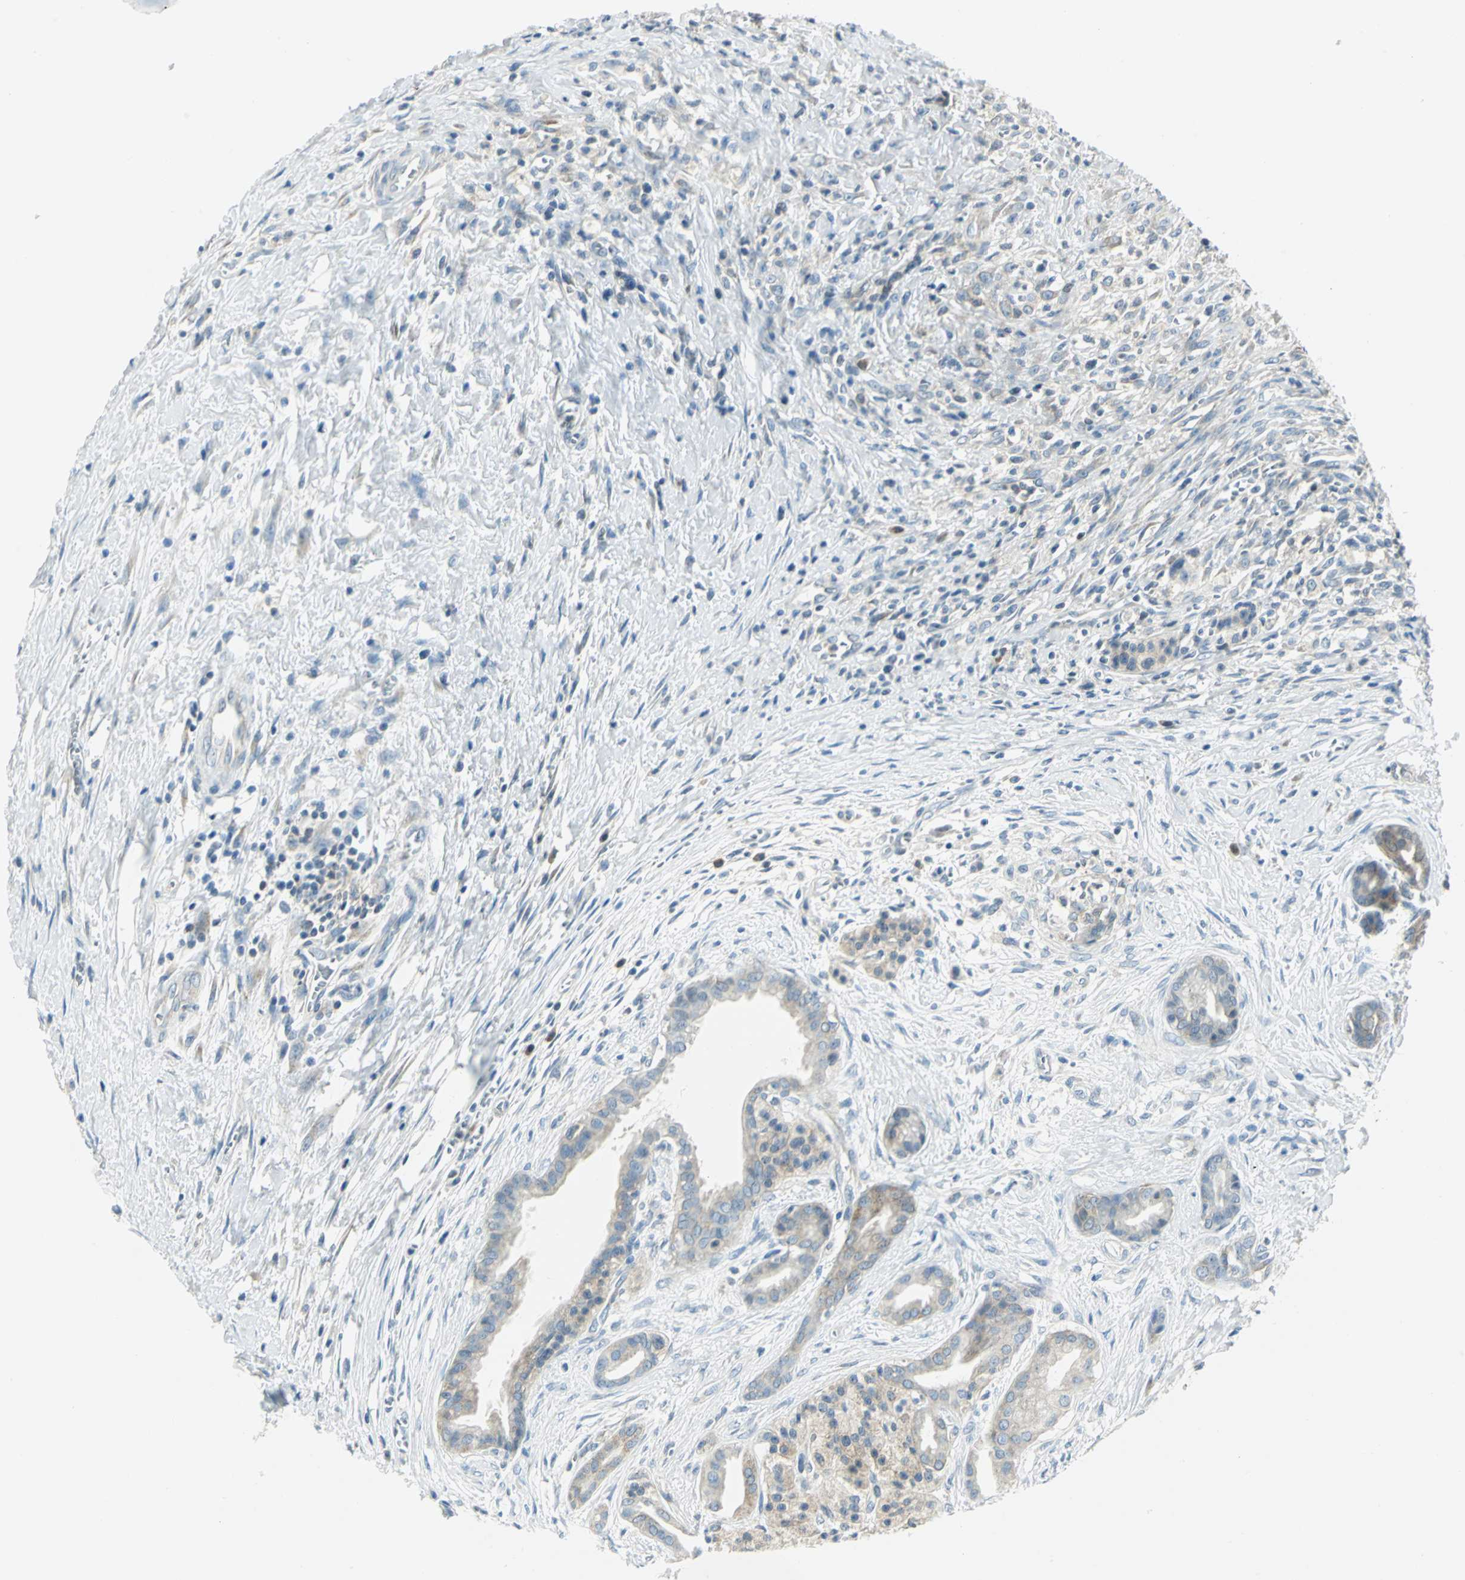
{"staining": {"intensity": "weak", "quantity": ">75%", "location": "cytoplasmic/membranous"}, "tissue": "pancreatic cancer", "cell_type": "Tumor cells", "image_type": "cancer", "snomed": [{"axis": "morphology", "description": "Adenocarcinoma, NOS"}, {"axis": "topography", "description": "Pancreas"}], "caption": "Immunohistochemistry (IHC) (DAB (3,3'-diaminobenzidine)) staining of human pancreatic cancer (adenocarcinoma) demonstrates weak cytoplasmic/membranous protein staining in approximately >75% of tumor cells.", "gene": "ALDOA", "patient": {"sex": "male", "age": 59}}